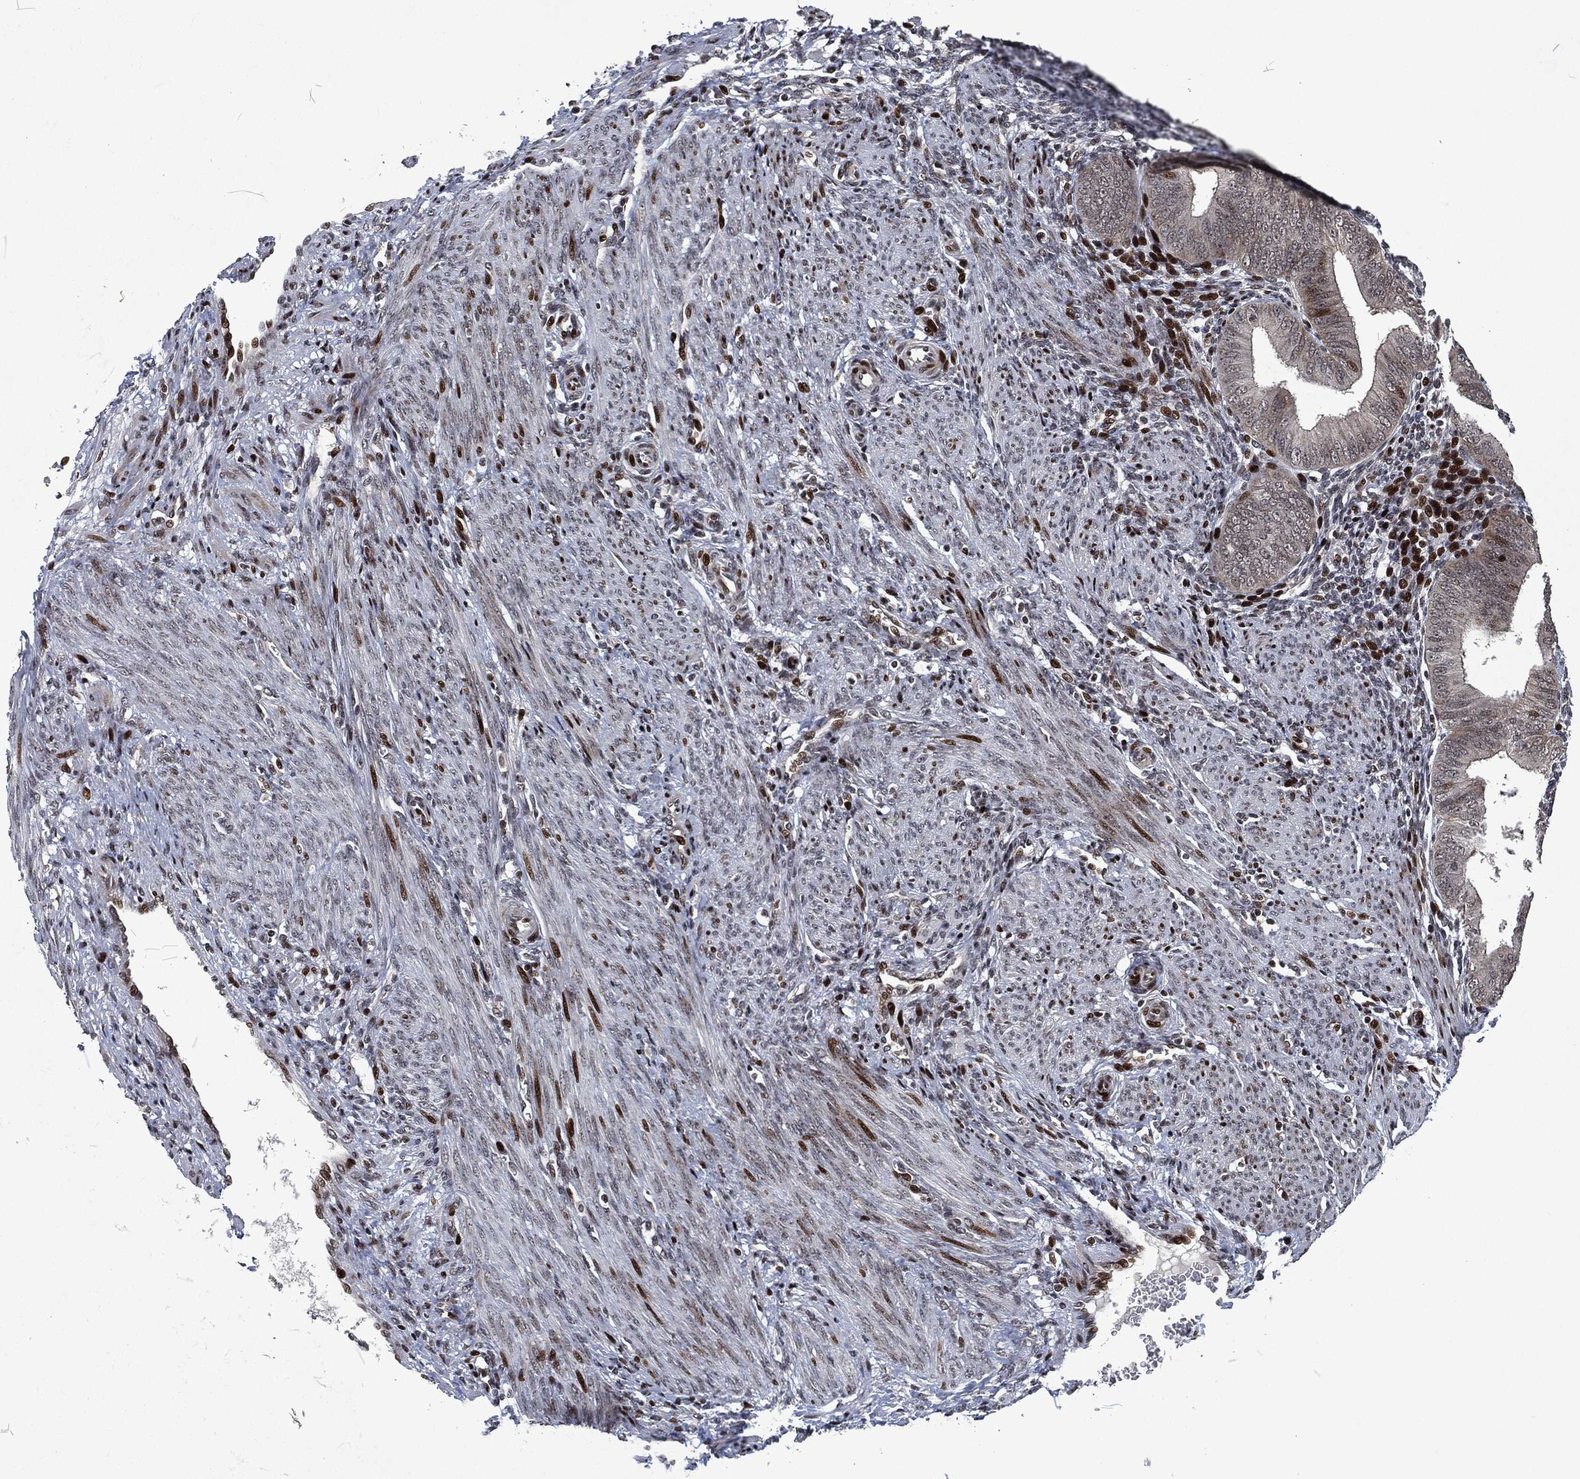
{"staining": {"intensity": "strong", "quantity": "<25%", "location": "nuclear"}, "tissue": "endometrium", "cell_type": "Cells in endometrial stroma", "image_type": "normal", "snomed": [{"axis": "morphology", "description": "Normal tissue, NOS"}, {"axis": "topography", "description": "Endometrium"}], "caption": "Endometrium stained for a protein shows strong nuclear positivity in cells in endometrial stroma.", "gene": "EGFR", "patient": {"sex": "female", "age": 39}}